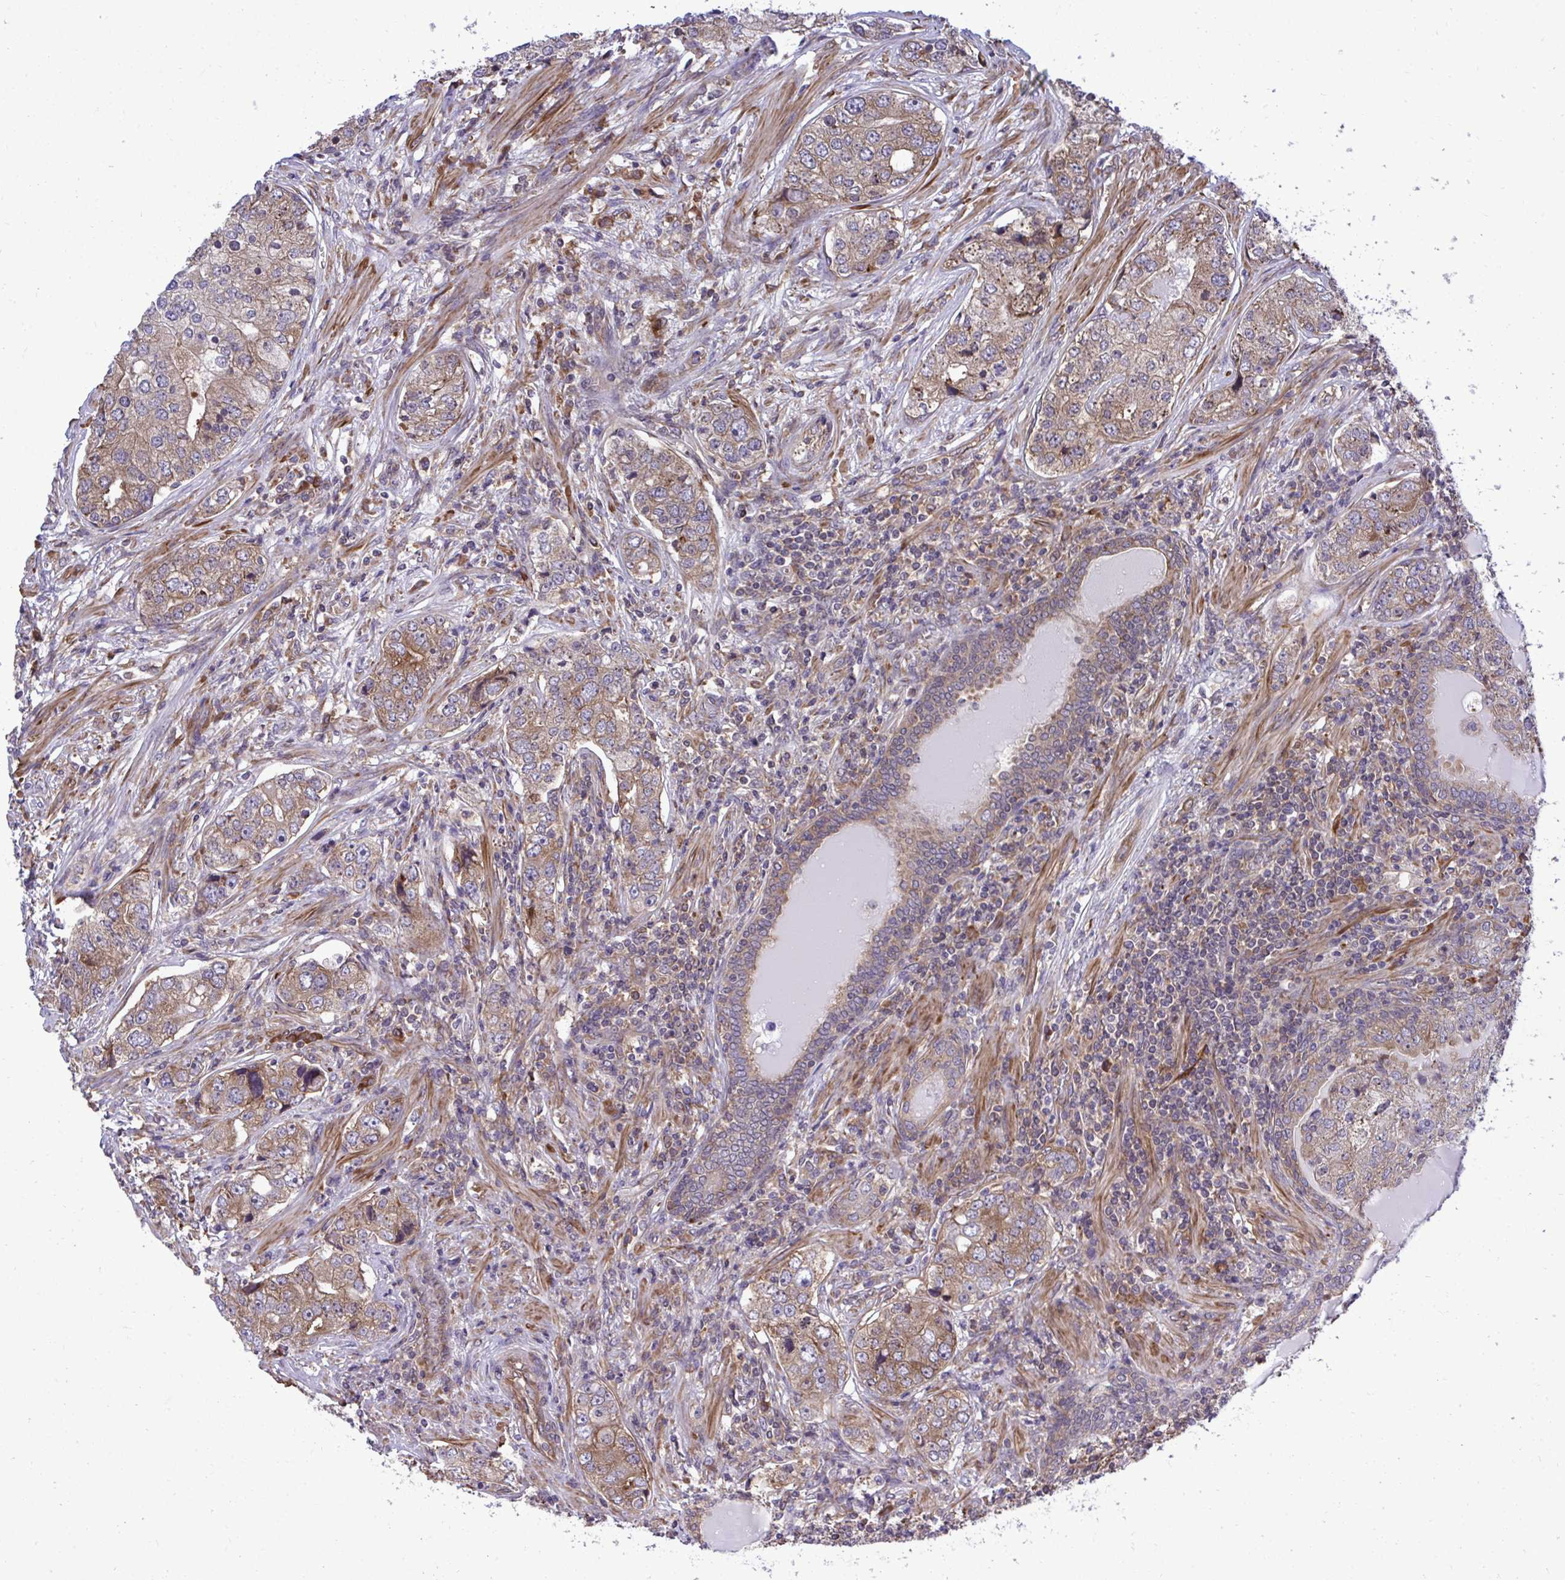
{"staining": {"intensity": "moderate", "quantity": ">75%", "location": "cytoplasmic/membranous"}, "tissue": "prostate cancer", "cell_type": "Tumor cells", "image_type": "cancer", "snomed": [{"axis": "morphology", "description": "Adenocarcinoma, High grade"}, {"axis": "topography", "description": "Prostate"}], "caption": "IHC of high-grade adenocarcinoma (prostate) shows medium levels of moderate cytoplasmic/membranous expression in approximately >75% of tumor cells.", "gene": "RPS15", "patient": {"sex": "male", "age": 60}}